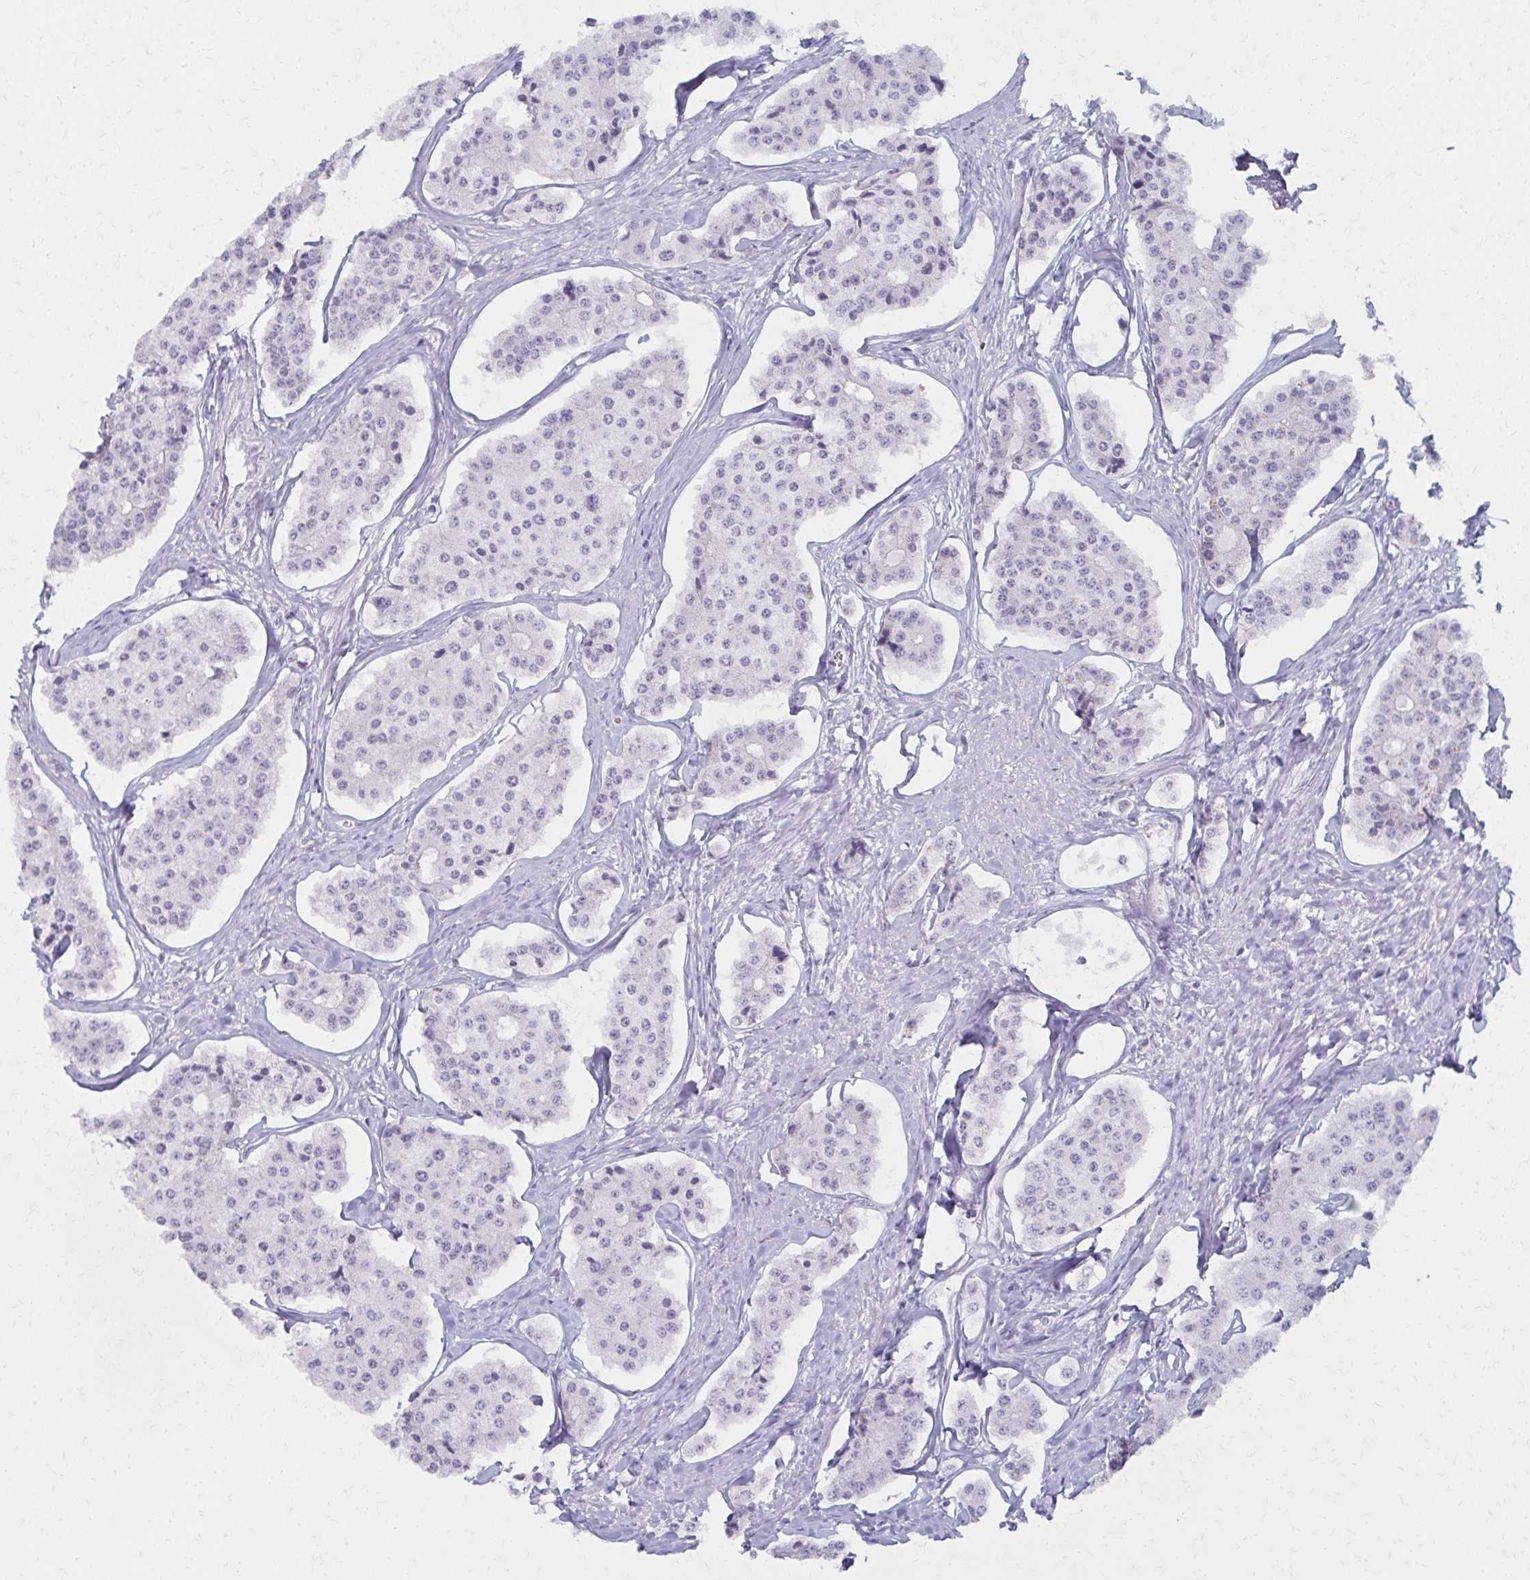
{"staining": {"intensity": "negative", "quantity": "none", "location": "none"}, "tissue": "carcinoid", "cell_type": "Tumor cells", "image_type": "cancer", "snomed": [{"axis": "morphology", "description": "Carcinoid, malignant, NOS"}, {"axis": "topography", "description": "Small intestine"}], "caption": "An image of carcinoid (malignant) stained for a protein displays no brown staining in tumor cells.", "gene": "MORC4", "patient": {"sex": "female", "age": 65}}